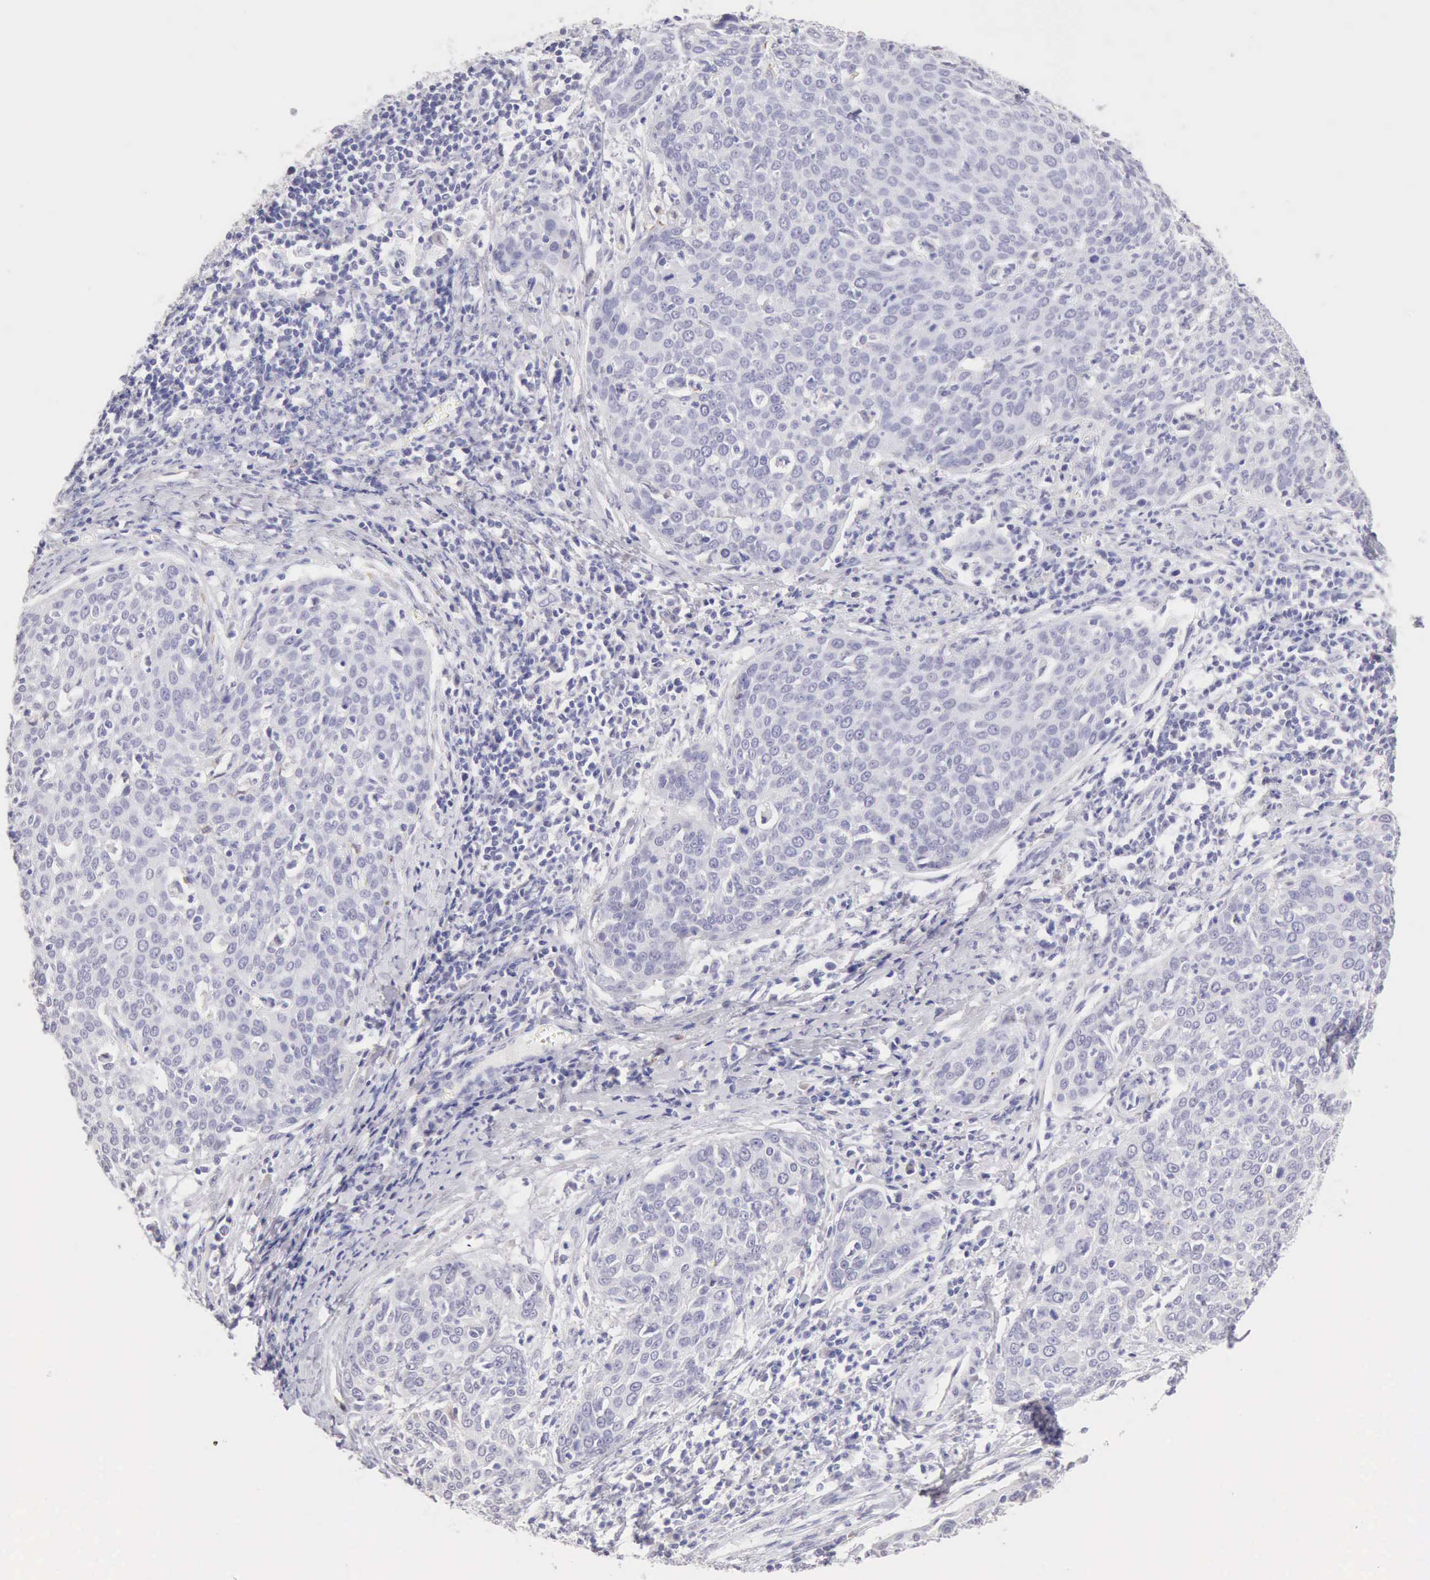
{"staining": {"intensity": "negative", "quantity": "none", "location": "none"}, "tissue": "cervical cancer", "cell_type": "Tumor cells", "image_type": "cancer", "snomed": [{"axis": "morphology", "description": "Squamous cell carcinoma, NOS"}, {"axis": "topography", "description": "Cervix"}], "caption": "An immunohistochemistry (IHC) micrograph of cervical cancer is shown. There is no staining in tumor cells of cervical cancer.", "gene": "RNASE1", "patient": {"sex": "female", "age": 38}}